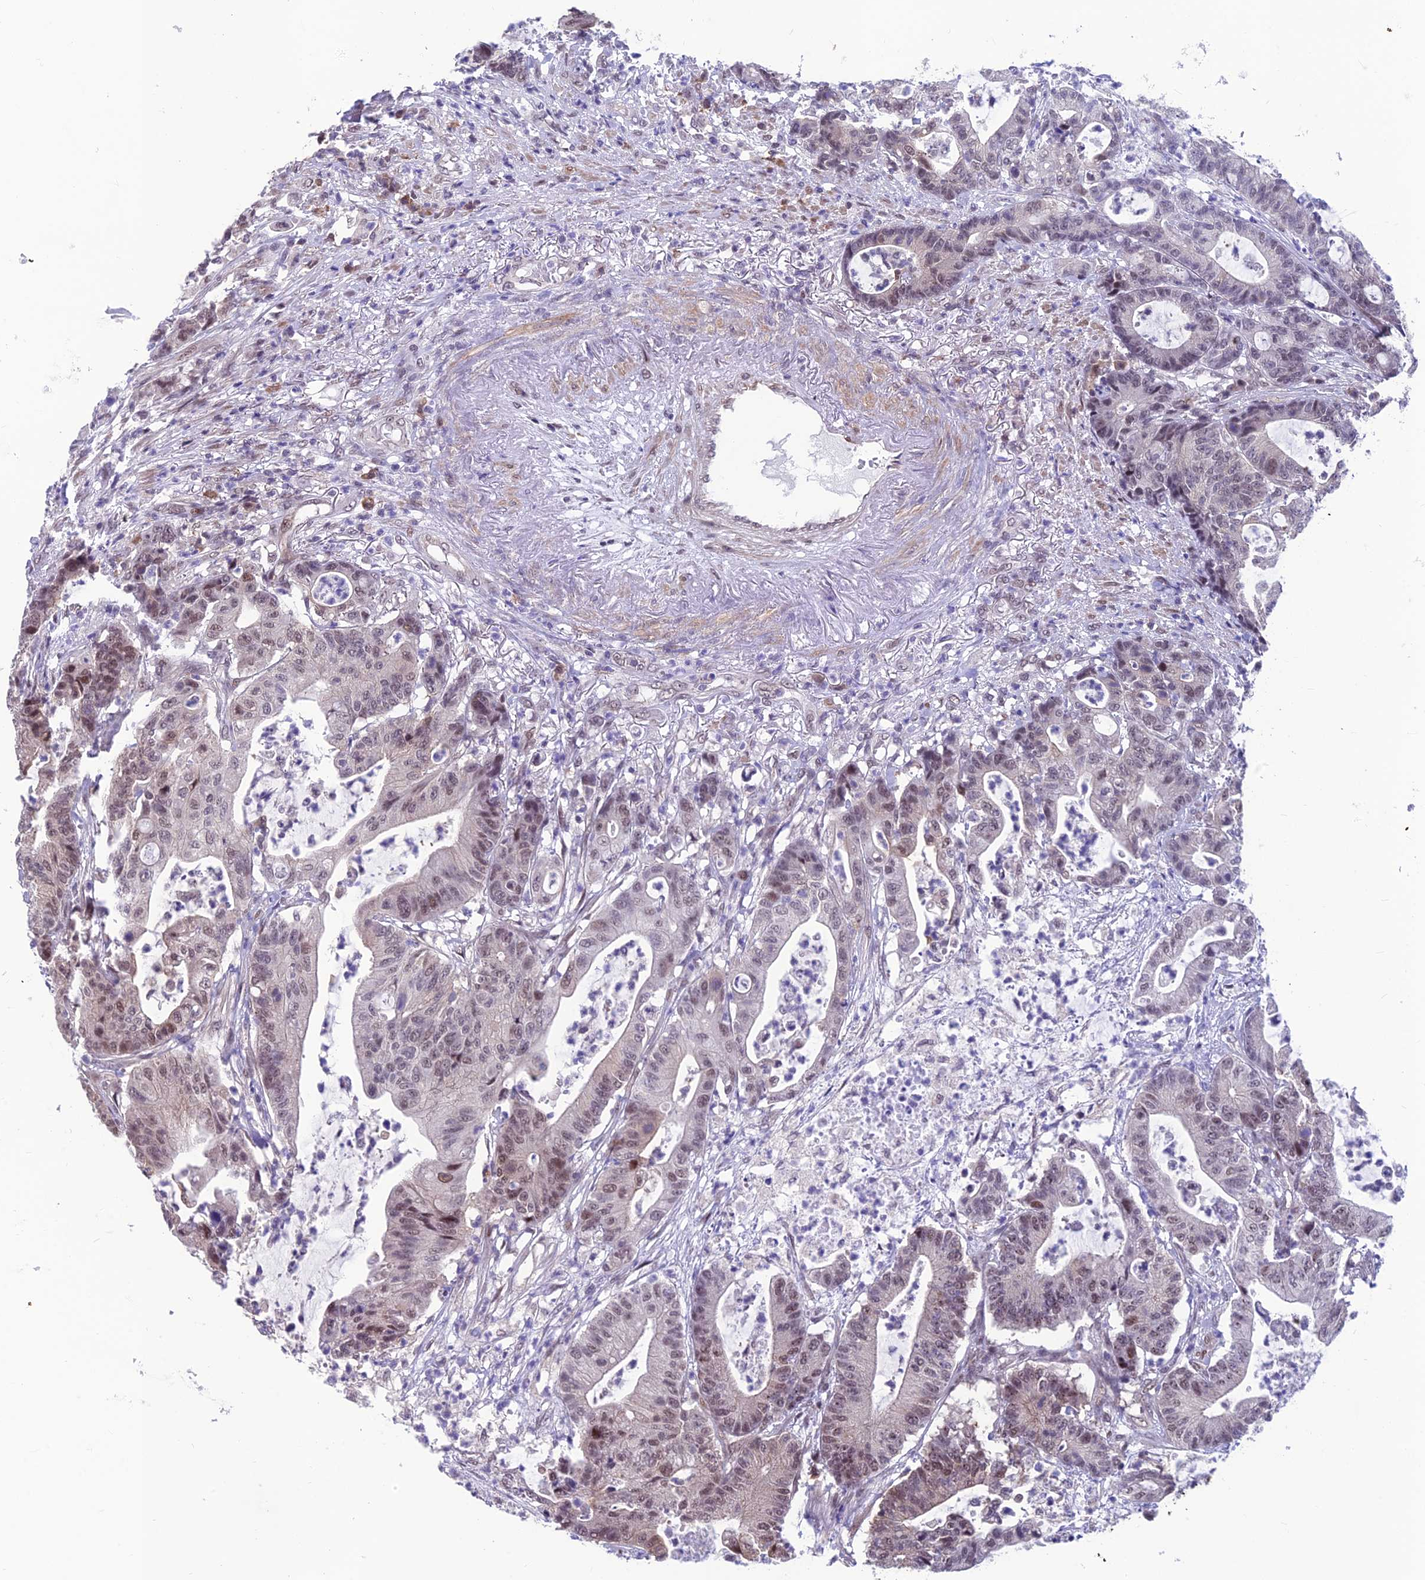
{"staining": {"intensity": "weak", "quantity": "25%-75%", "location": "nuclear"}, "tissue": "colorectal cancer", "cell_type": "Tumor cells", "image_type": "cancer", "snomed": [{"axis": "morphology", "description": "Adenocarcinoma, NOS"}, {"axis": "topography", "description": "Colon"}], "caption": "Protein expression analysis of colorectal cancer (adenocarcinoma) demonstrates weak nuclear expression in approximately 25%-75% of tumor cells.", "gene": "KIAA1191", "patient": {"sex": "female", "age": 84}}